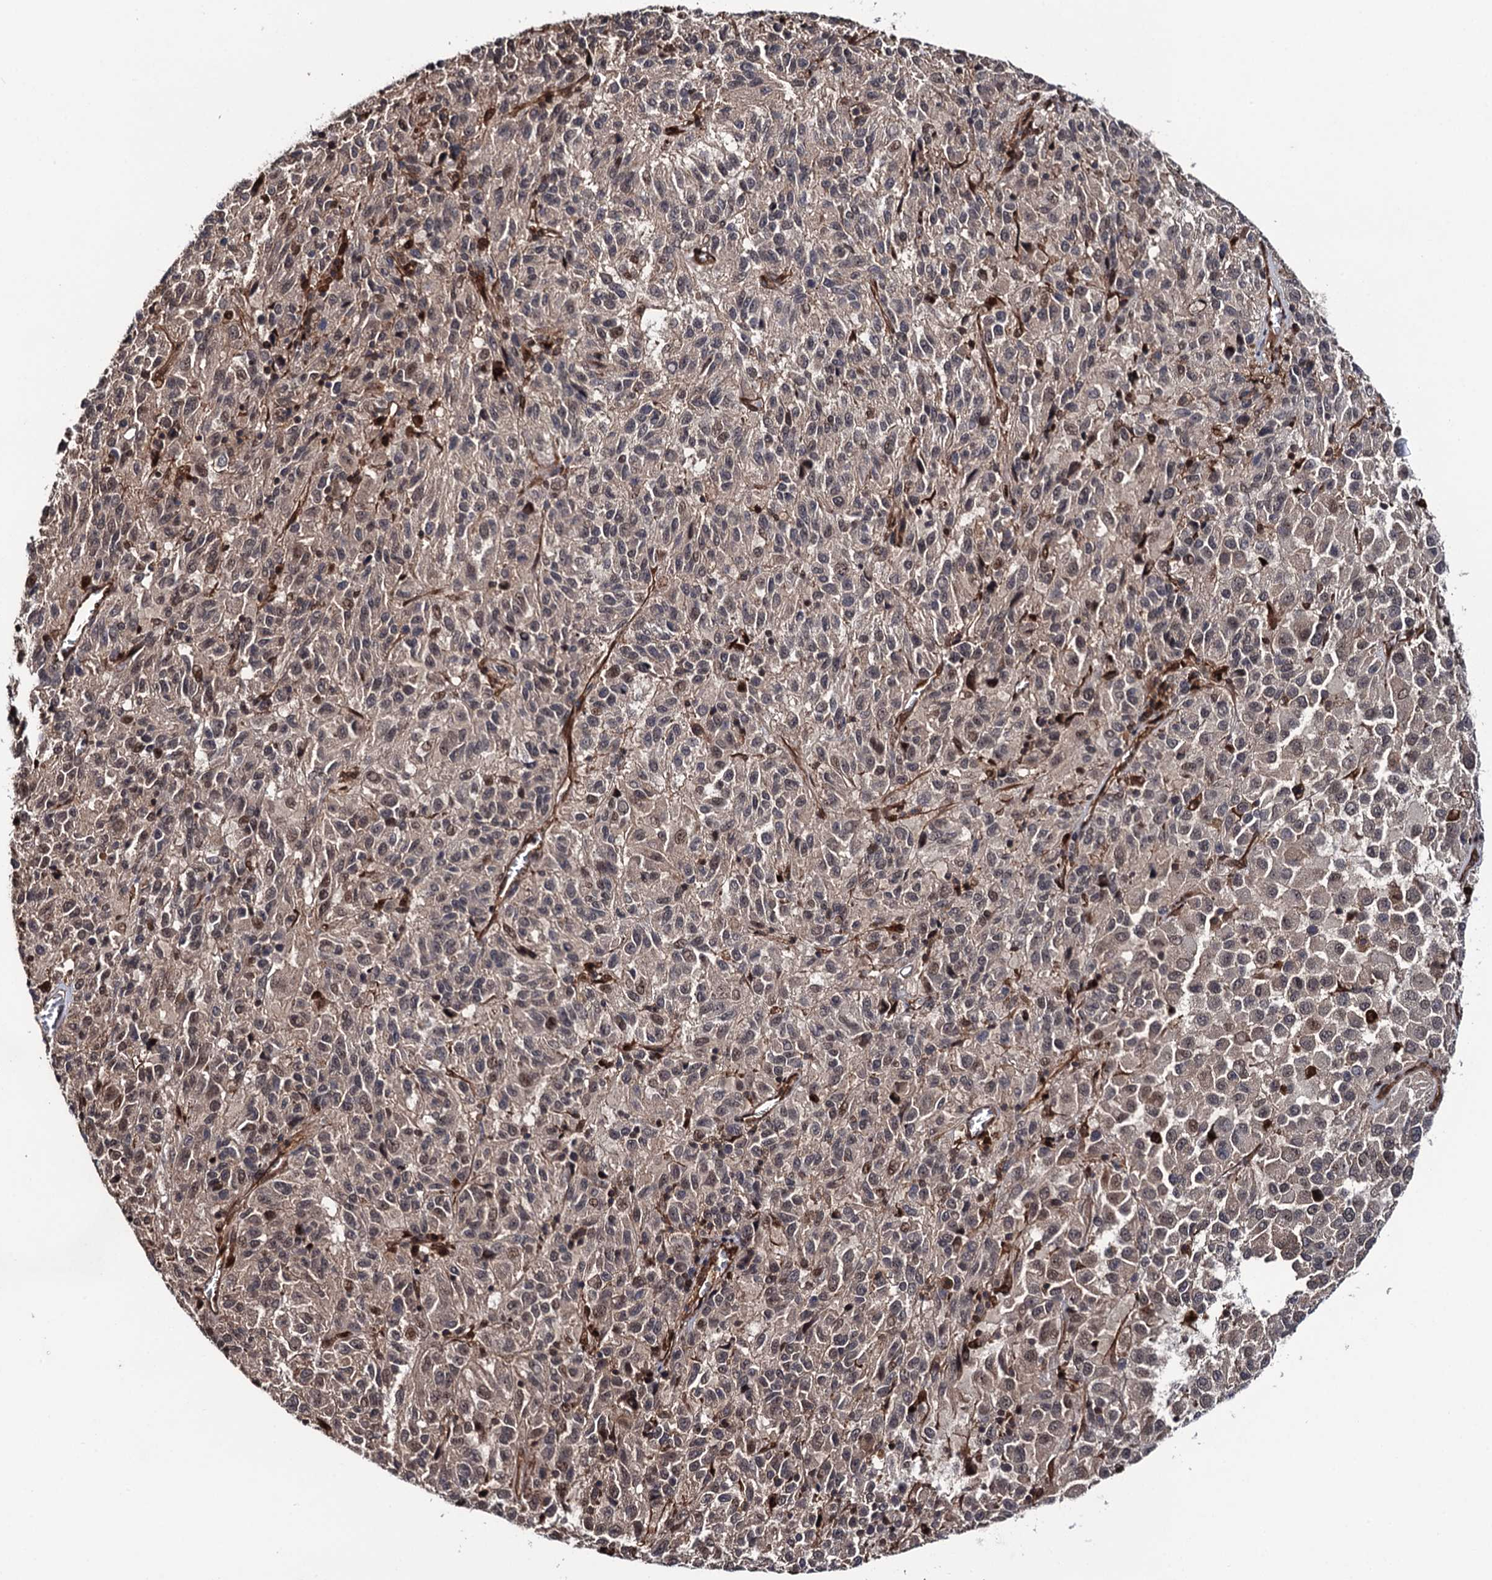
{"staining": {"intensity": "weak", "quantity": ">75%", "location": "cytoplasmic/membranous"}, "tissue": "melanoma", "cell_type": "Tumor cells", "image_type": "cancer", "snomed": [{"axis": "morphology", "description": "Malignant melanoma, Metastatic site"}, {"axis": "topography", "description": "Lung"}], "caption": "Melanoma stained for a protein reveals weak cytoplasmic/membranous positivity in tumor cells.", "gene": "CDC23", "patient": {"sex": "male", "age": 64}}